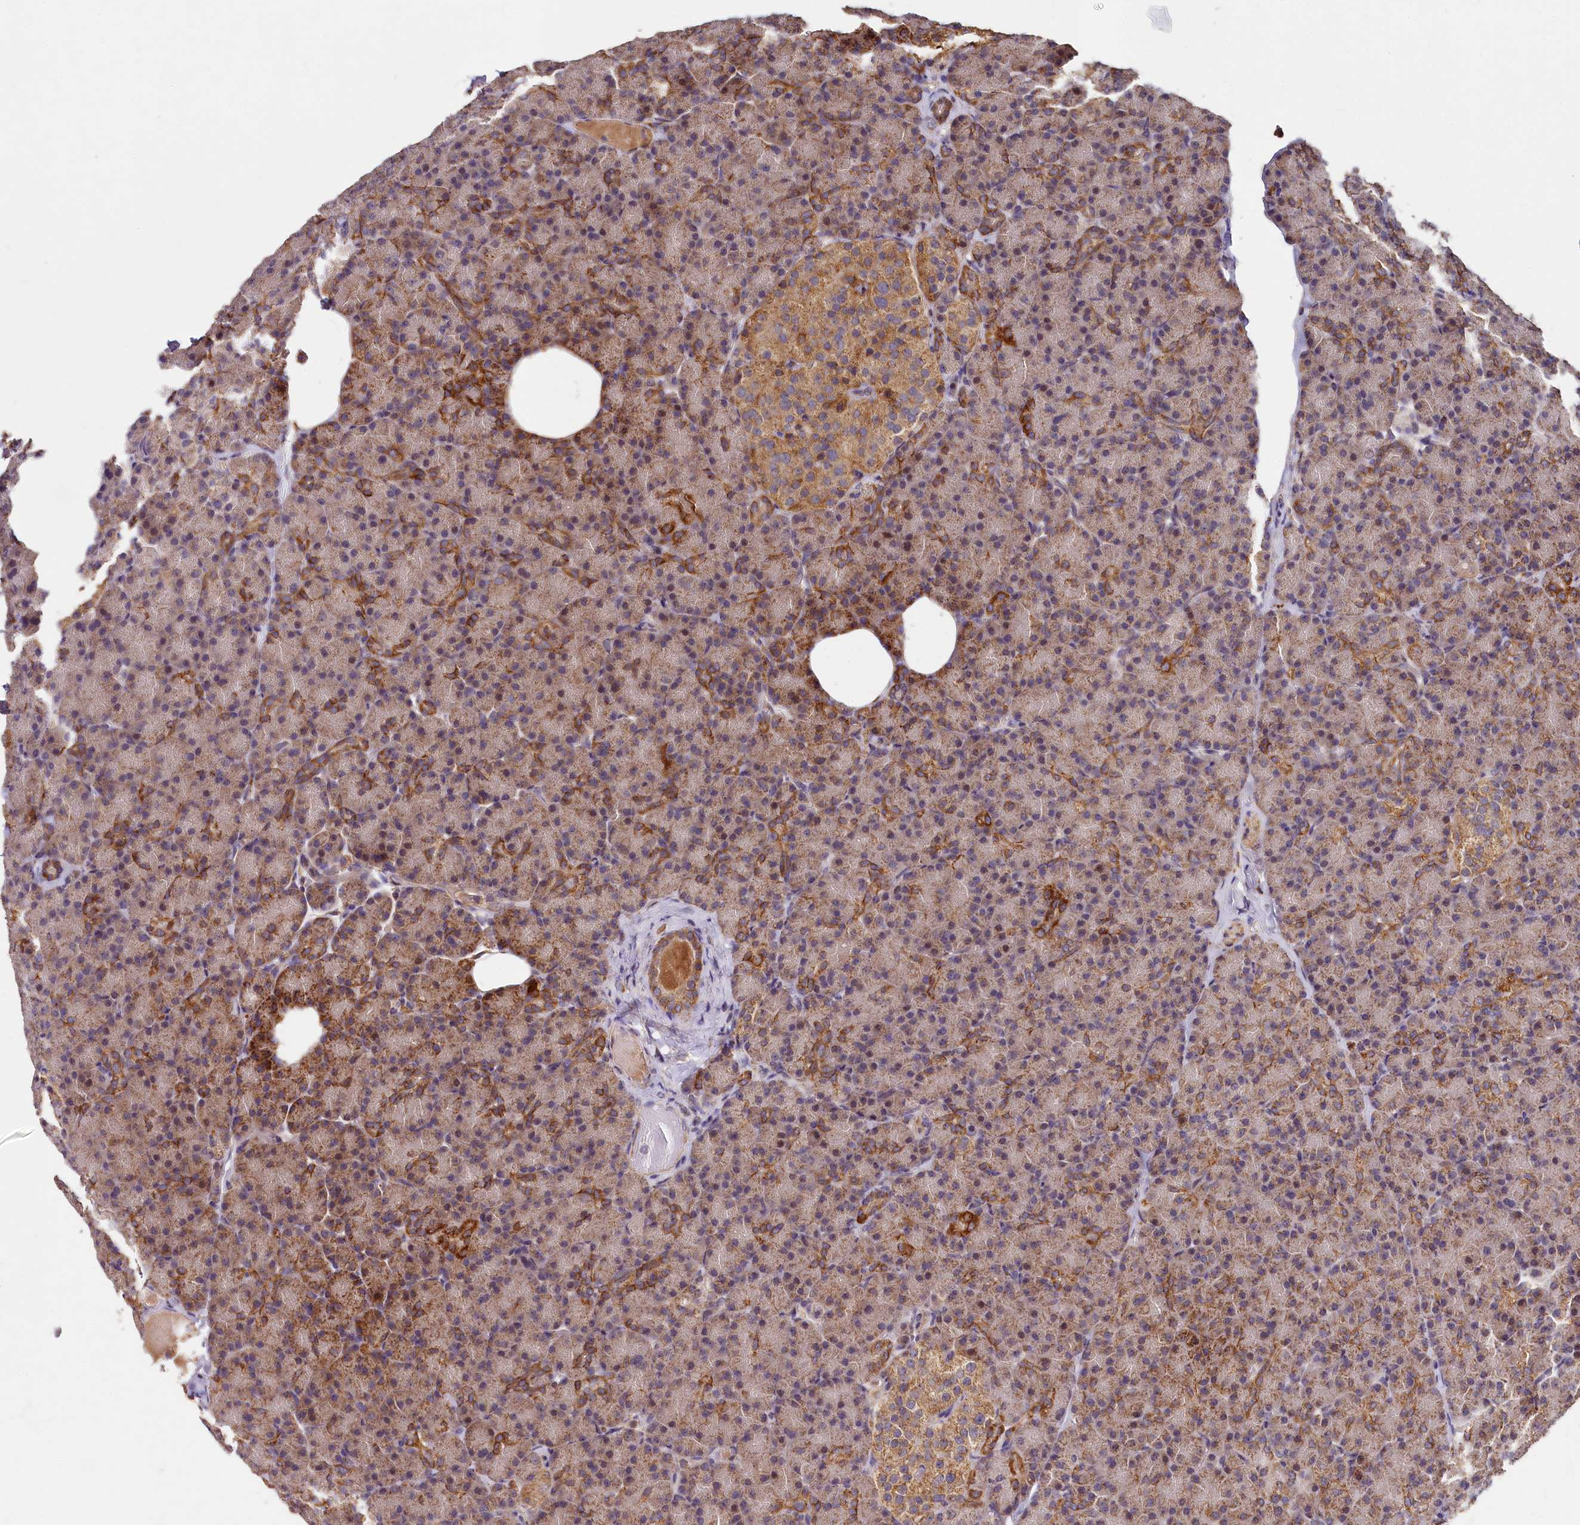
{"staining": {"intensity": "moderate", "quantity": "25%-75%", "location": "cytoplasmic/membranous"}, "tissue": "pancreas", "cell_type": "Exocrine glandular cells", "image_type": "normal", "snomed": [{"axis": "morphology", "description": "Normal tissue, NOS"}, {"axis": "topography", "description": "Pancreas"}], "caption": "Protein expression analysis of normal pancreas displays moderate cytoplasmic/membranous positivity in approximately 25%-75% of exocrine glandular cells. Immunohistochemistry (ihc) stains the protein of interest in brown and the nuclei are stained blue.", "gene": "SPRYD3", "patient": {"sex": "female", "age": 43}}